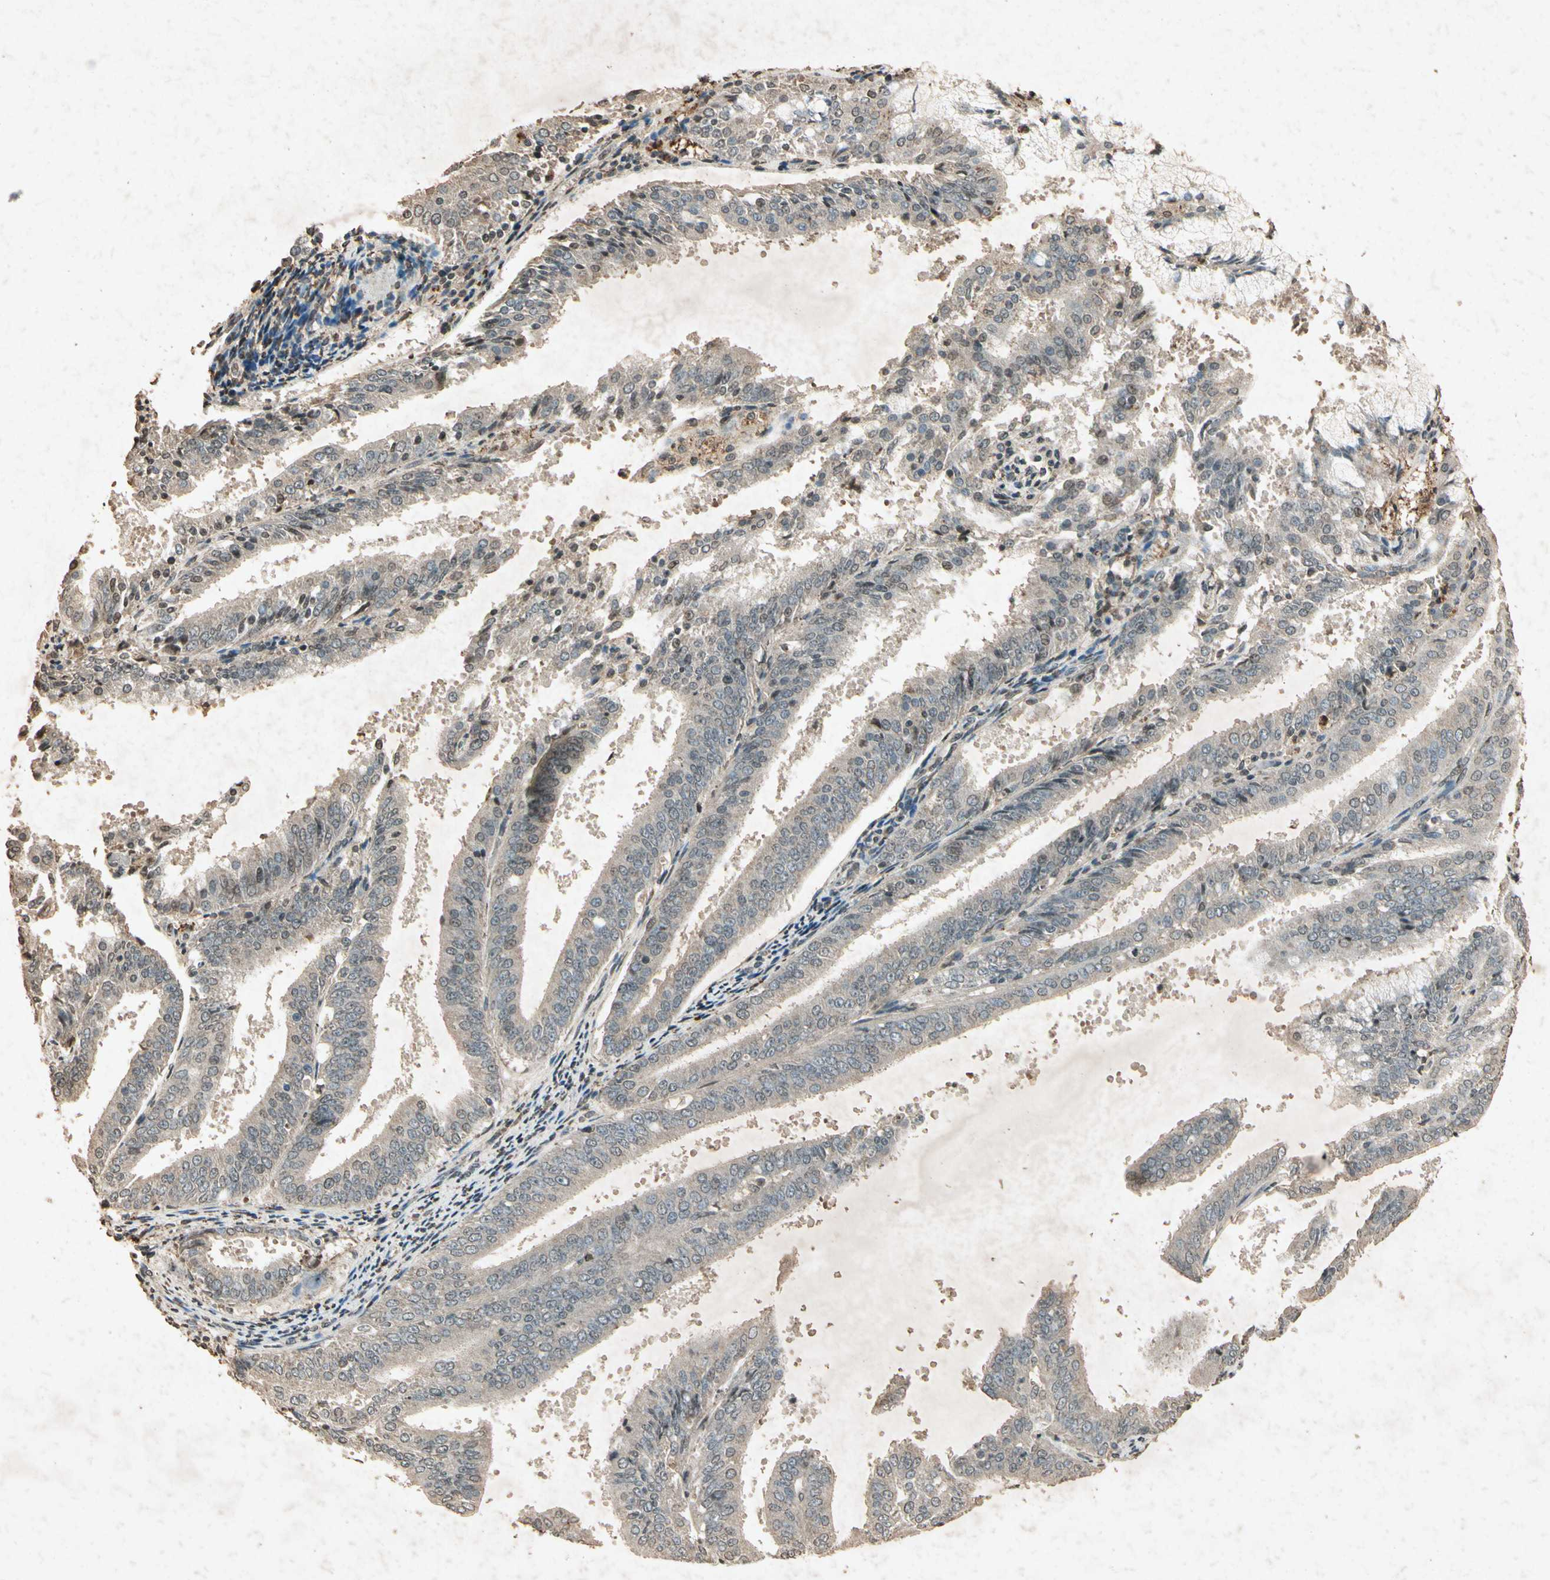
{"staining": {"intensity": "negative", "quantity": "none", "location": "none"}, "tissue": "endometrial cancer", "cell_type": "Tumor cells", "image_type": "cancer", "snomed": [{"axis": "morphology", "description": "Adenocarcinoma, NOS"}, {"axis": "topography", "description": "Endometrium"}], "caption": "The histopathology image shows no staining of tumor cells in endometrial adenocarcinoma.", "gene": "GC", "patient": {"sex": "female", "age": 63}}